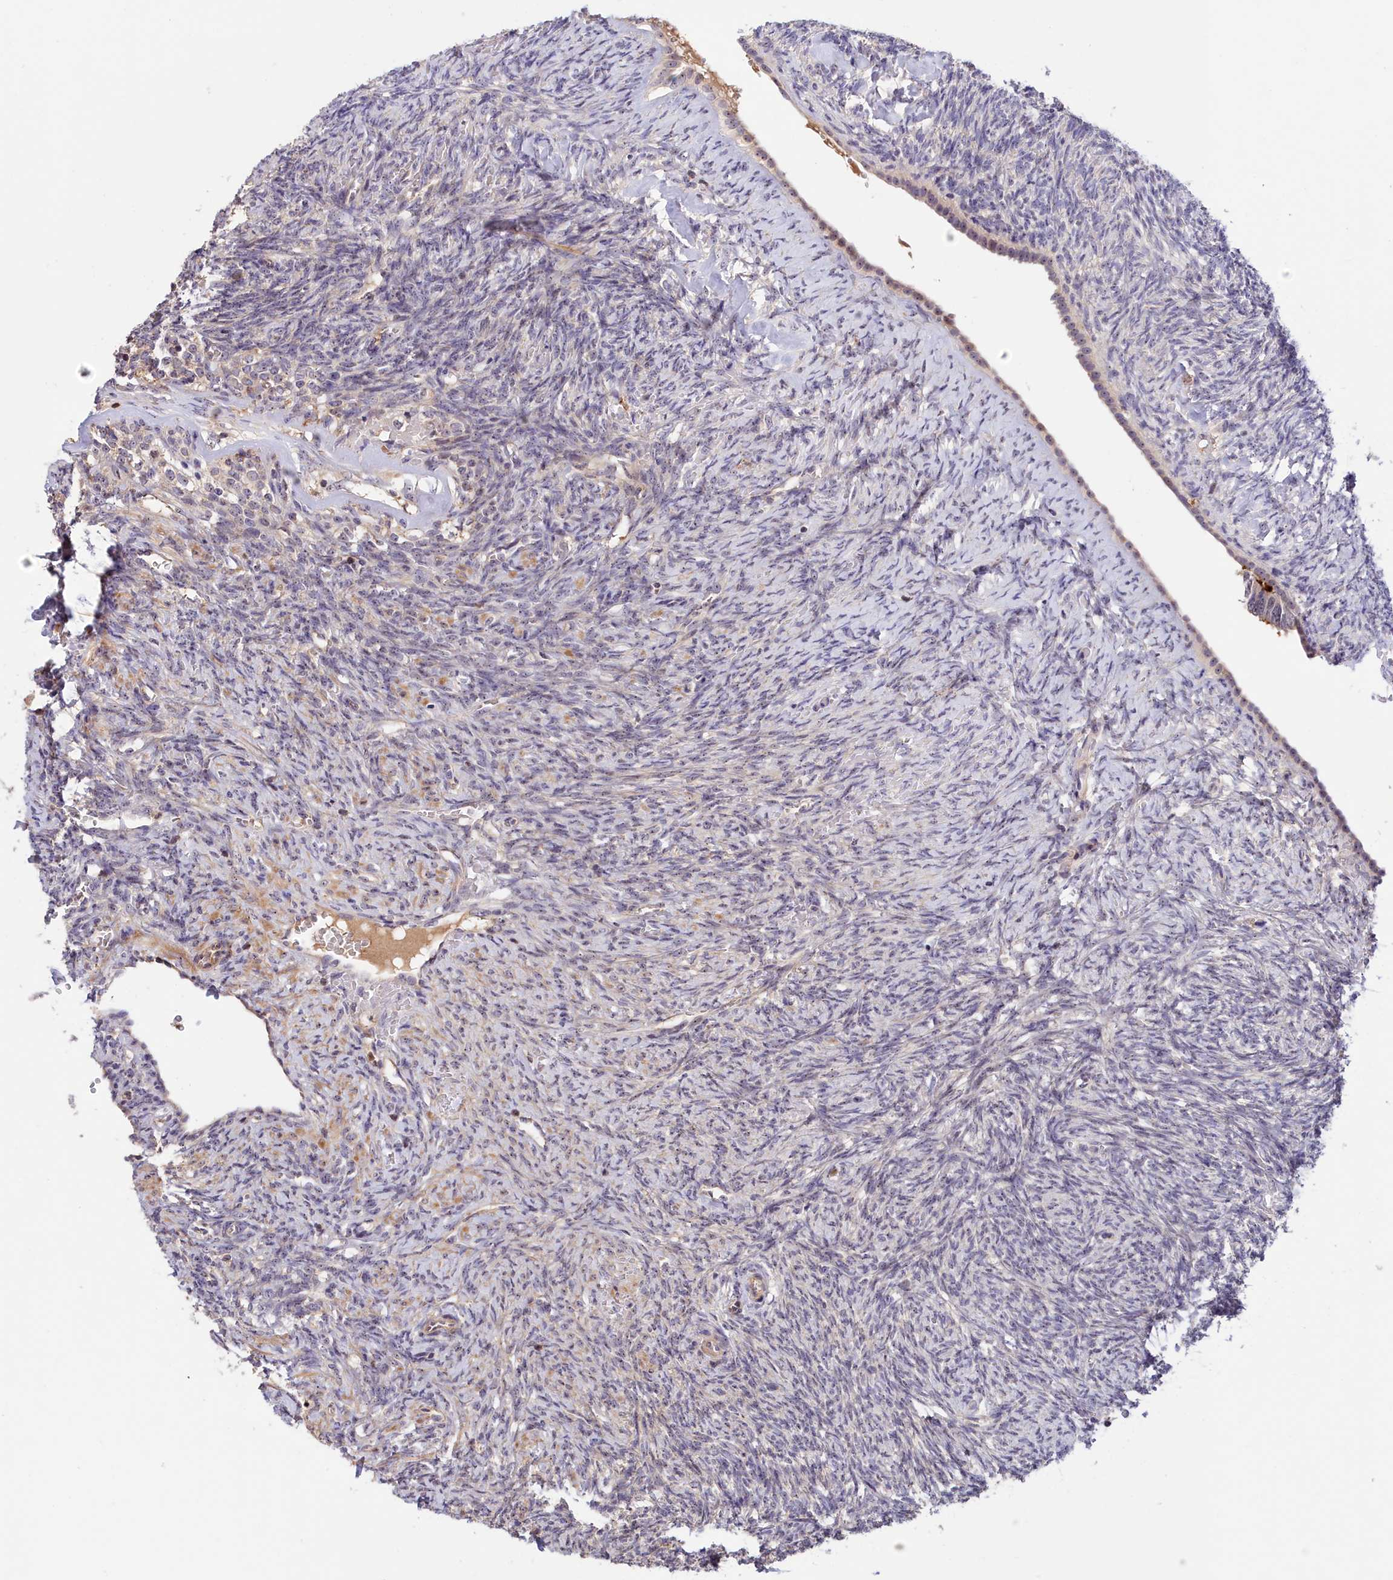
{"staining": {"intensity": "negative", "quantity": "none", "location": "none"}, "tissue": "ovary", "cell_type": "Follicle cells", "image_type": "normal", "snomed": [{"axis": "morphology", "description": "Normal tissue, NOS"}, {"axis": "topography", "description": "Ovary"}], "caption": "Follicle cells show no significant staining in unremarkable ovary. (DAB IHC, high magnification).", "gene": "NEURL4", "patient": {"sex": "female", "age": 41}}